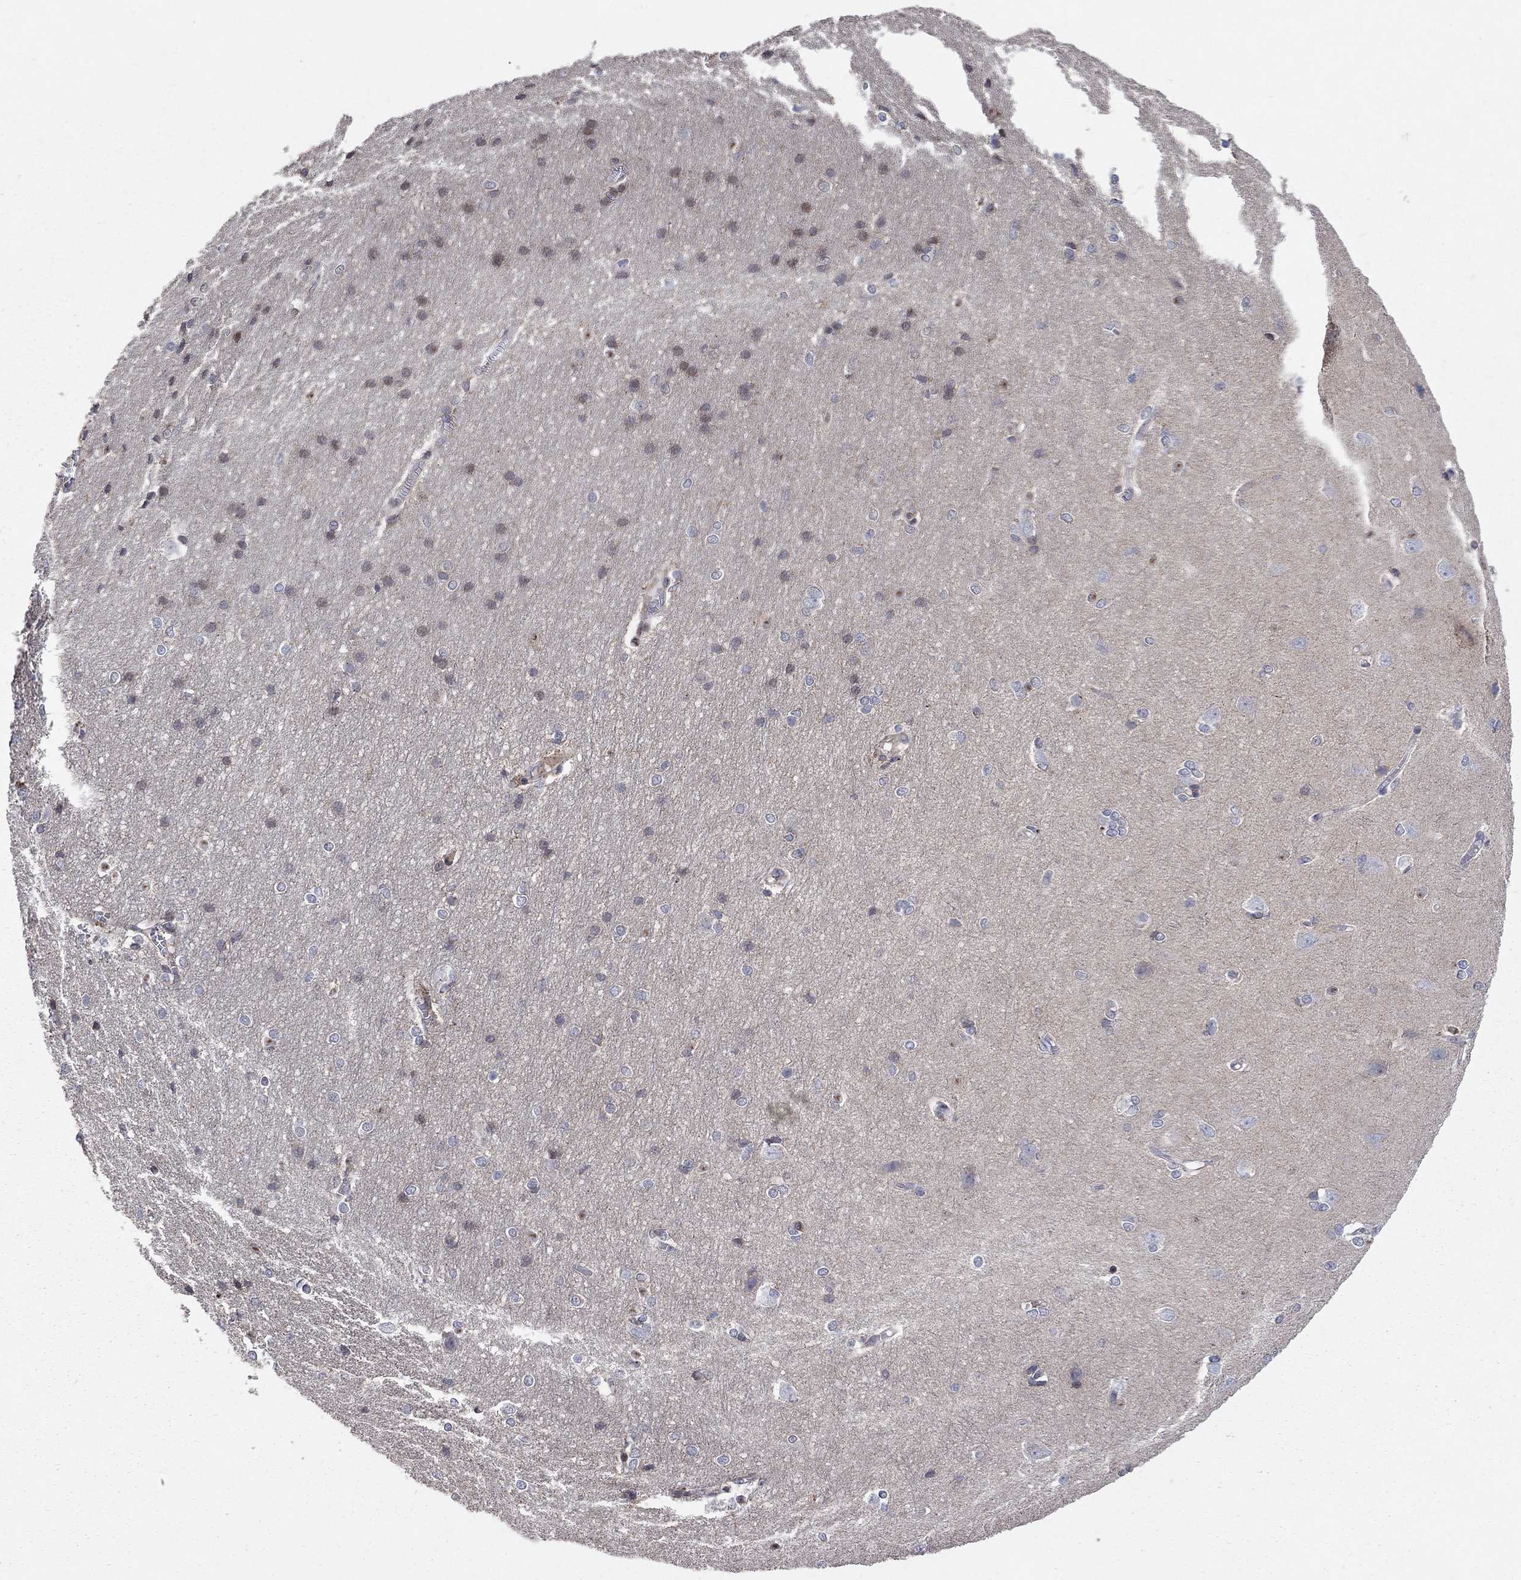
{"staining": {"intensity": "negative", "quantity": "none", "location": "none"}, "tissue": "cerebral cortex", "cell_type": "Endothelial cells", "image_type": "normal", "snomed": [{"axis": "morphology", "description": "Normal tissue, NOS"}, {"axis": "topography", "description": "Cerebral cortex"}], "caption": "This is an immunohistochemistry (IHC) histopathology image of unremarkable human cerebral cortex. There is no expression in endothelial cells.", "gene": "ERN2", "patient": {"sex": "male", "age": 37}}